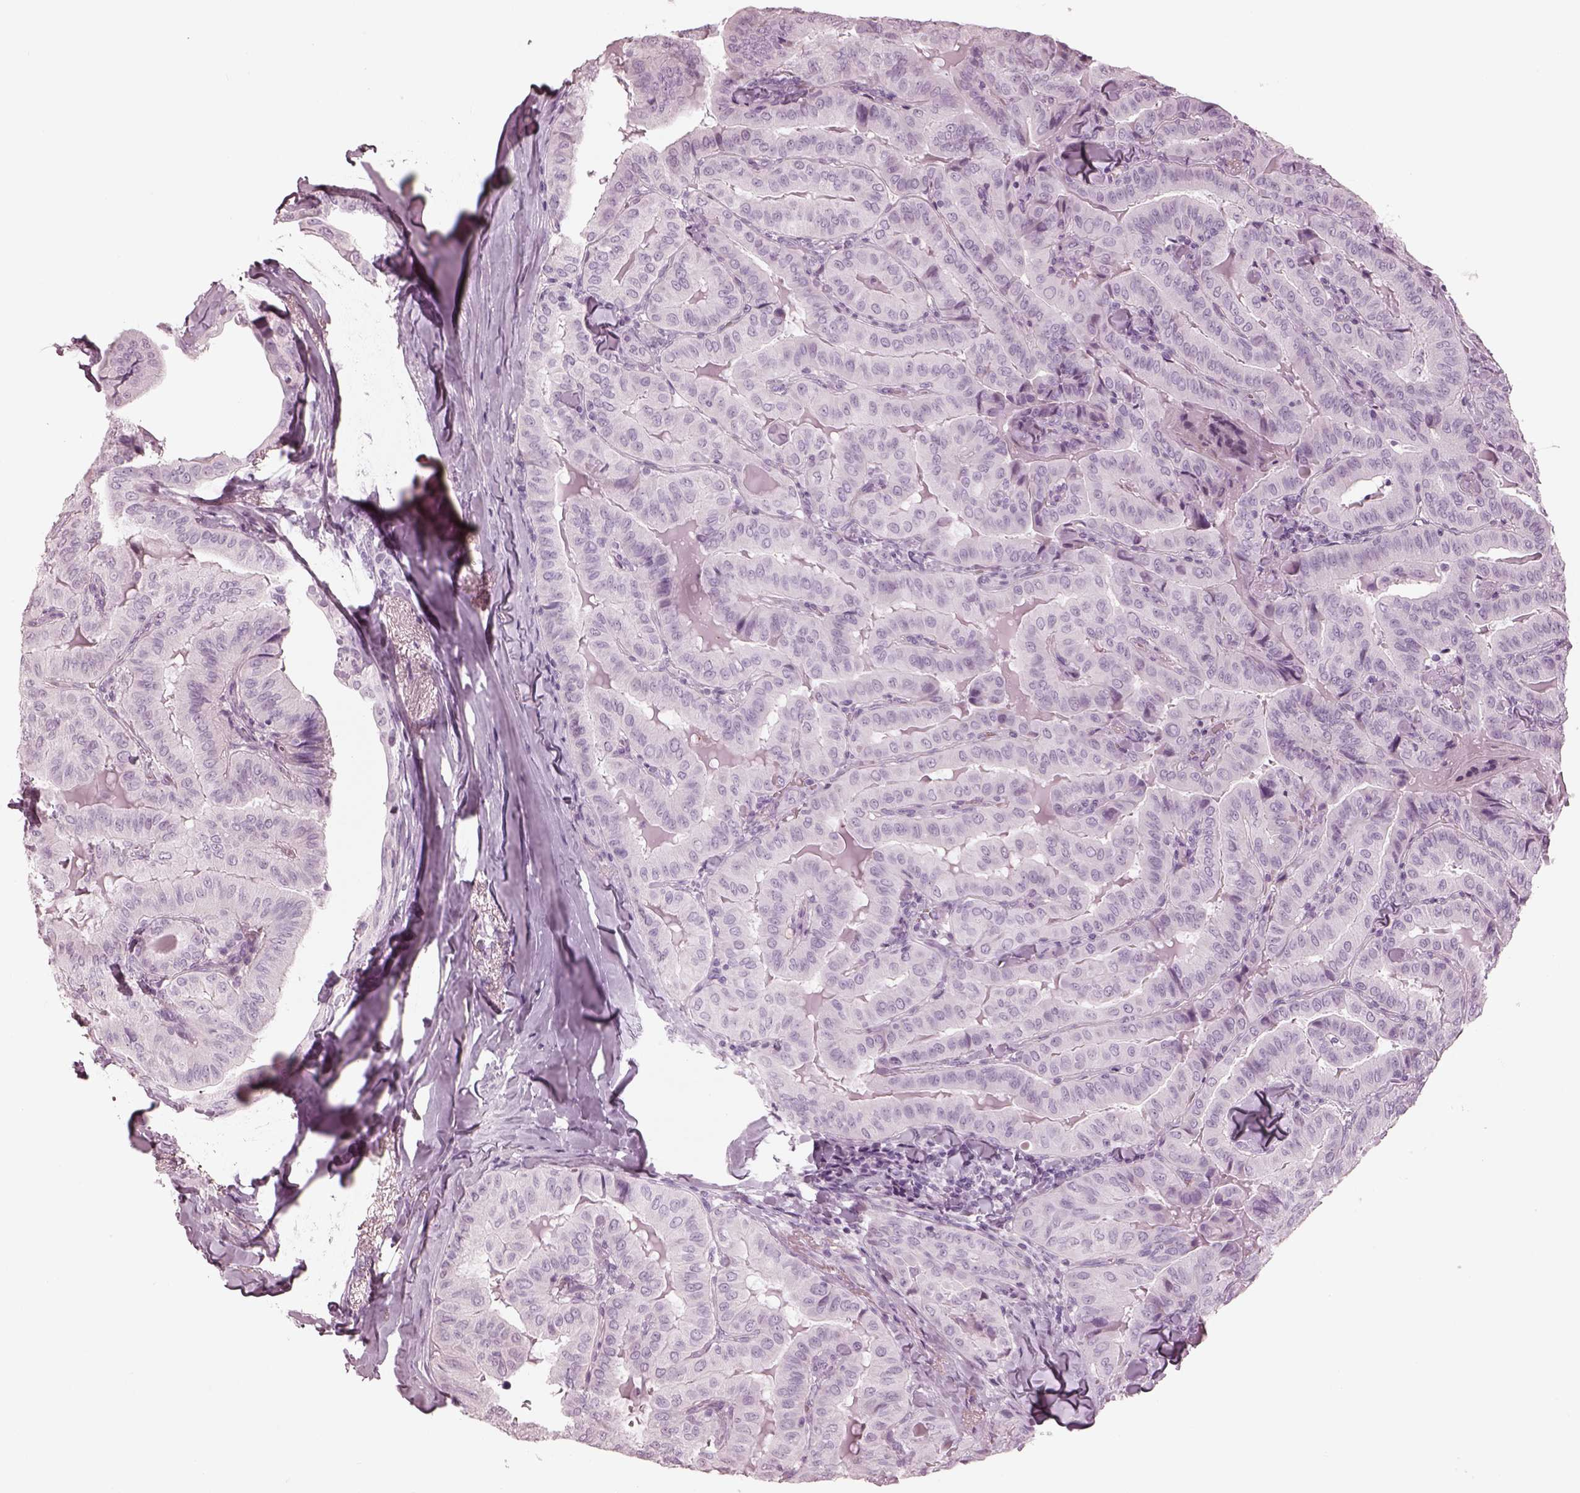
{"staining": {"intensity": "negative", "quantity": "none", "location": "none"}, "tissue": "thyroid cancer", "cell_type": "Tumor cells", "image_type": "cancer", "snomed": [{"axis": "morphology", "description": "Papillary adenocarcinoma, NOS"}, {"axis": "topography", "description": "Thyroid gland"}], "caption": "Tumor cells show no significant positivity in thyroid cancer. (Brightfield microscopy of DAB IHC at high magnification).", "gene": "OPN4", "patient": {"sex": "female", "age": 68}}